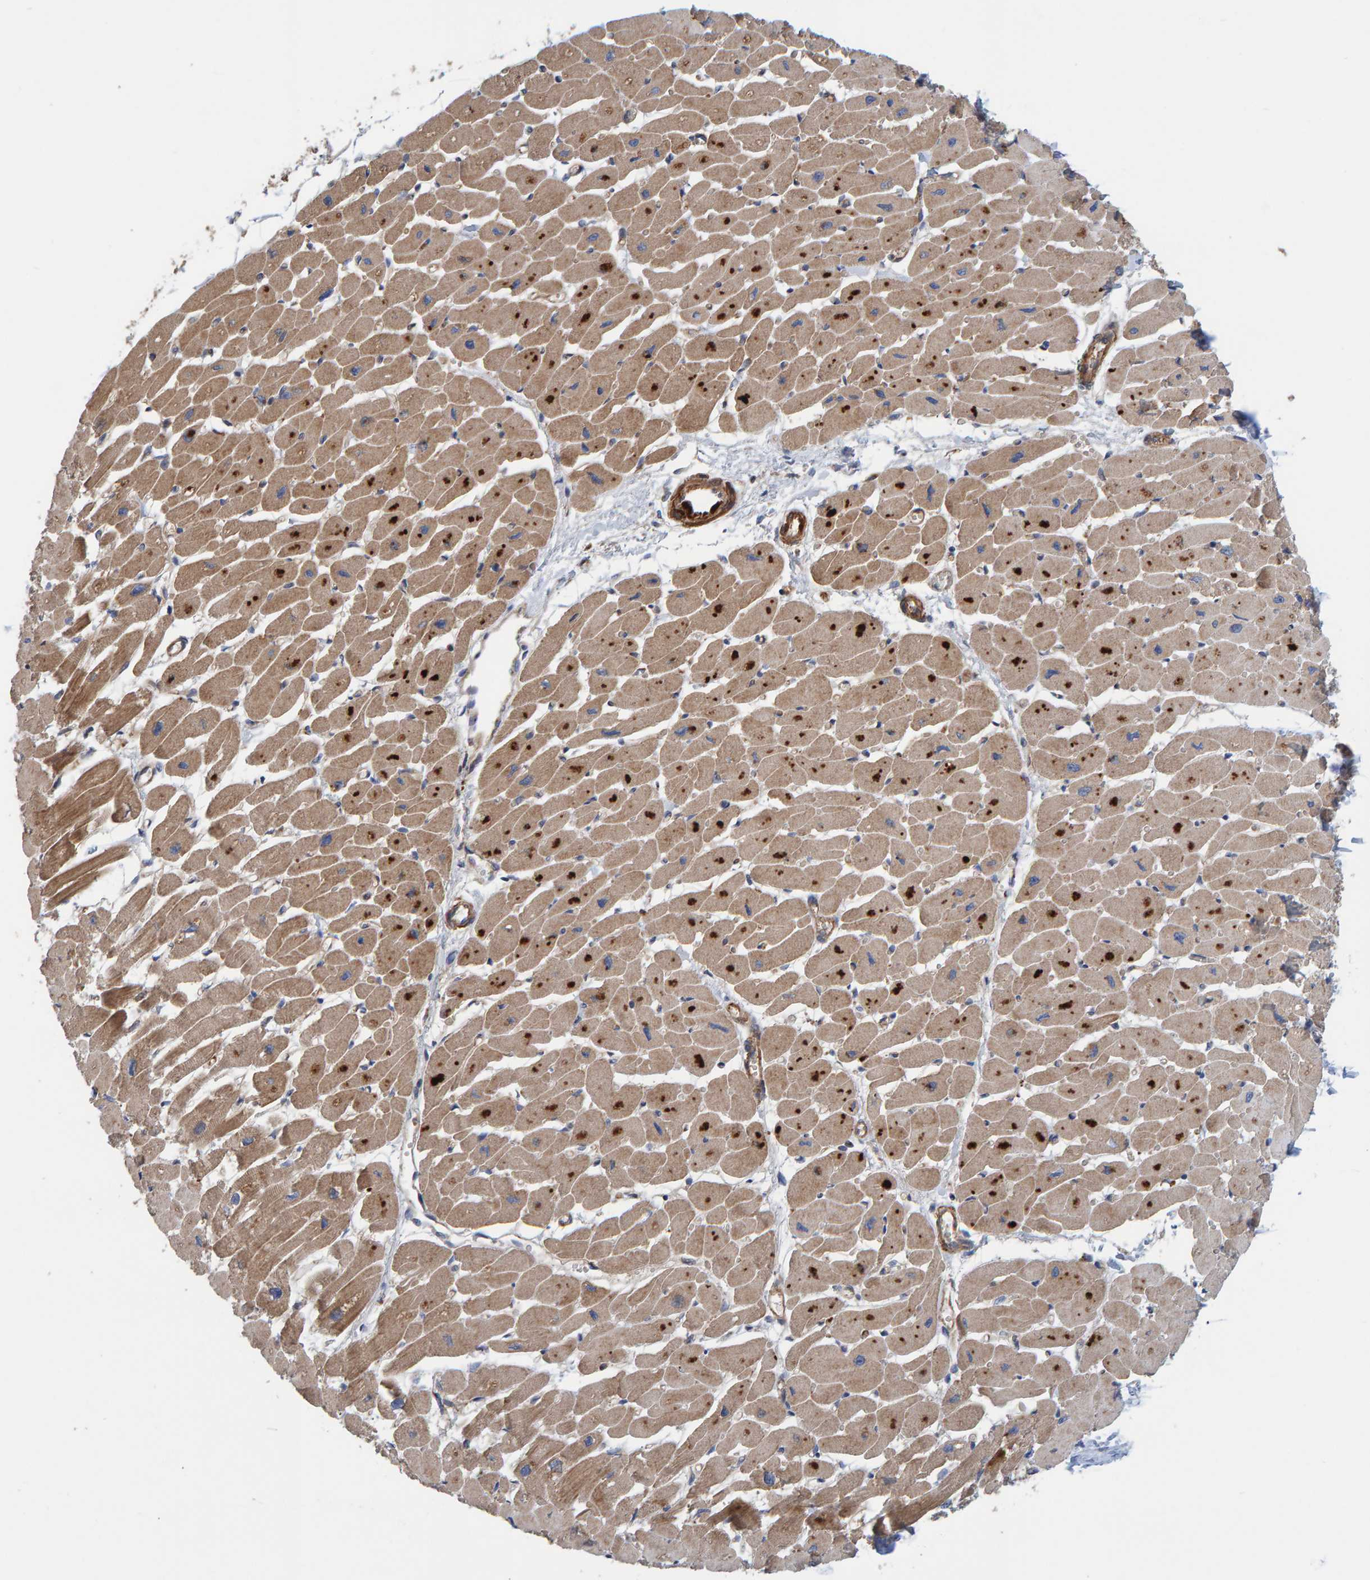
{"staining": {"intensity": "strong", "quantity": ">75%", "location": "cytoplasmic/membranous"}, "tissue": "heart muscle", "cell_type": "Cardiomyocytes", "image_type": "normal", "snomed": [{"axis": "morphology", "description": "Normal tissue, NOS"}, {"axis": "topography", "description": "Heart"}], "caption": "Immunohistochemistry photomicrograph of normal heart muscle stained for a protein (brown), which reveals high levels of strong cytoplasmic/membranous staining in approximately >75% of cardiomyocytes.", "gene": "KIAA0753", "patient": {"sex": "female", "age": 54}}